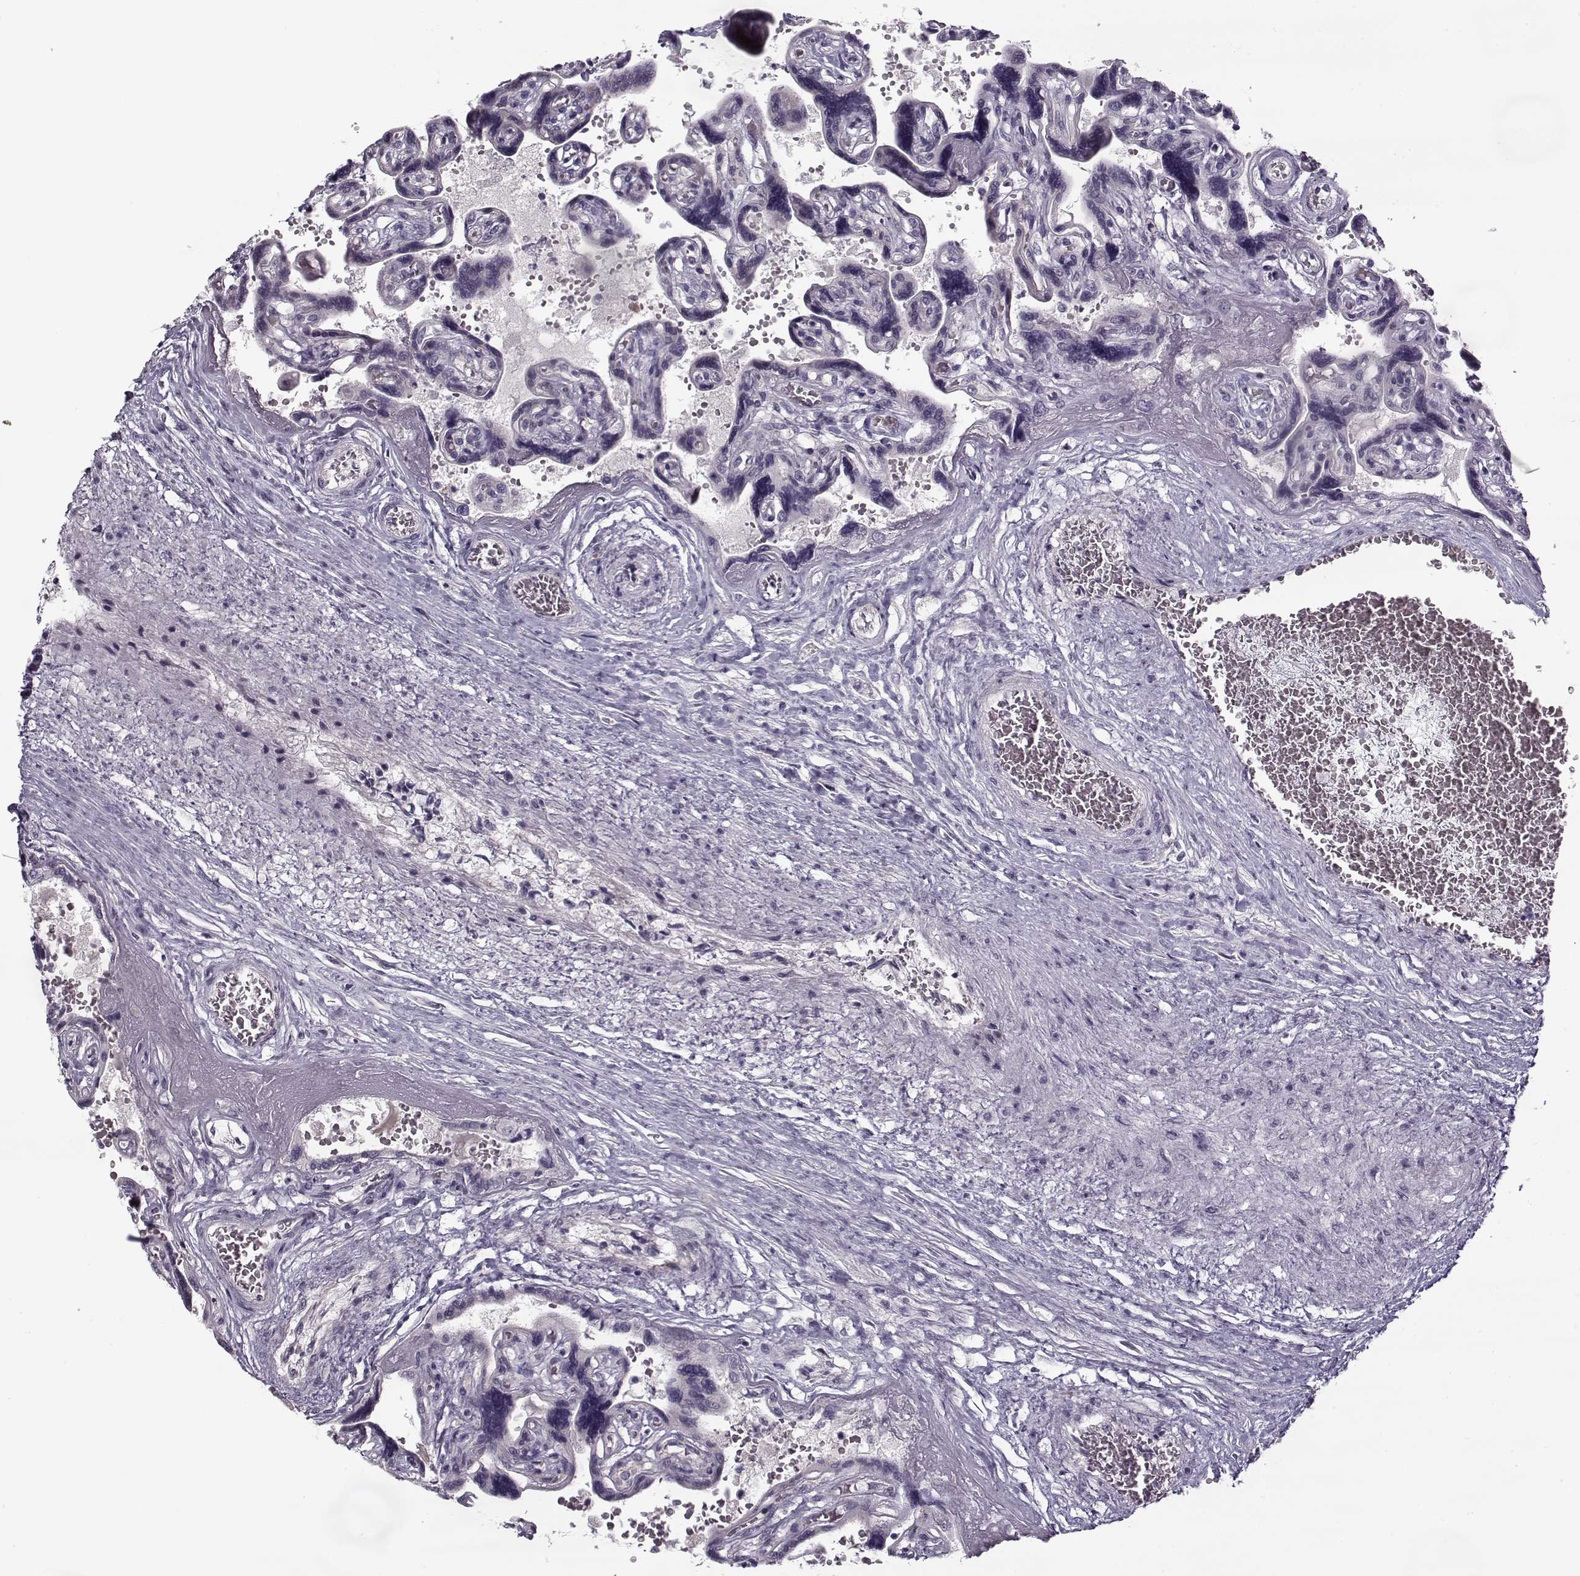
{"staining": {"intensity": "negative", "quantity": "none", "location": "none"}, "tissue": "placenta", "cell_type": "Decidual cells", "image_type": "normal", "snomed": [{"axis": "morphology", "description": "Normal tissue, NOS"}, {"axis": "topography", "description": "Placenta"}], "caption": "This micrograph is of unremarkable placenta stained with immunohistochemistry to label a protein in brown with the nuclei are counter-stained blue. There is no staining in decidual cells.", "gene": "PNMT", "patient": {"sex": "female", "age": 32}}